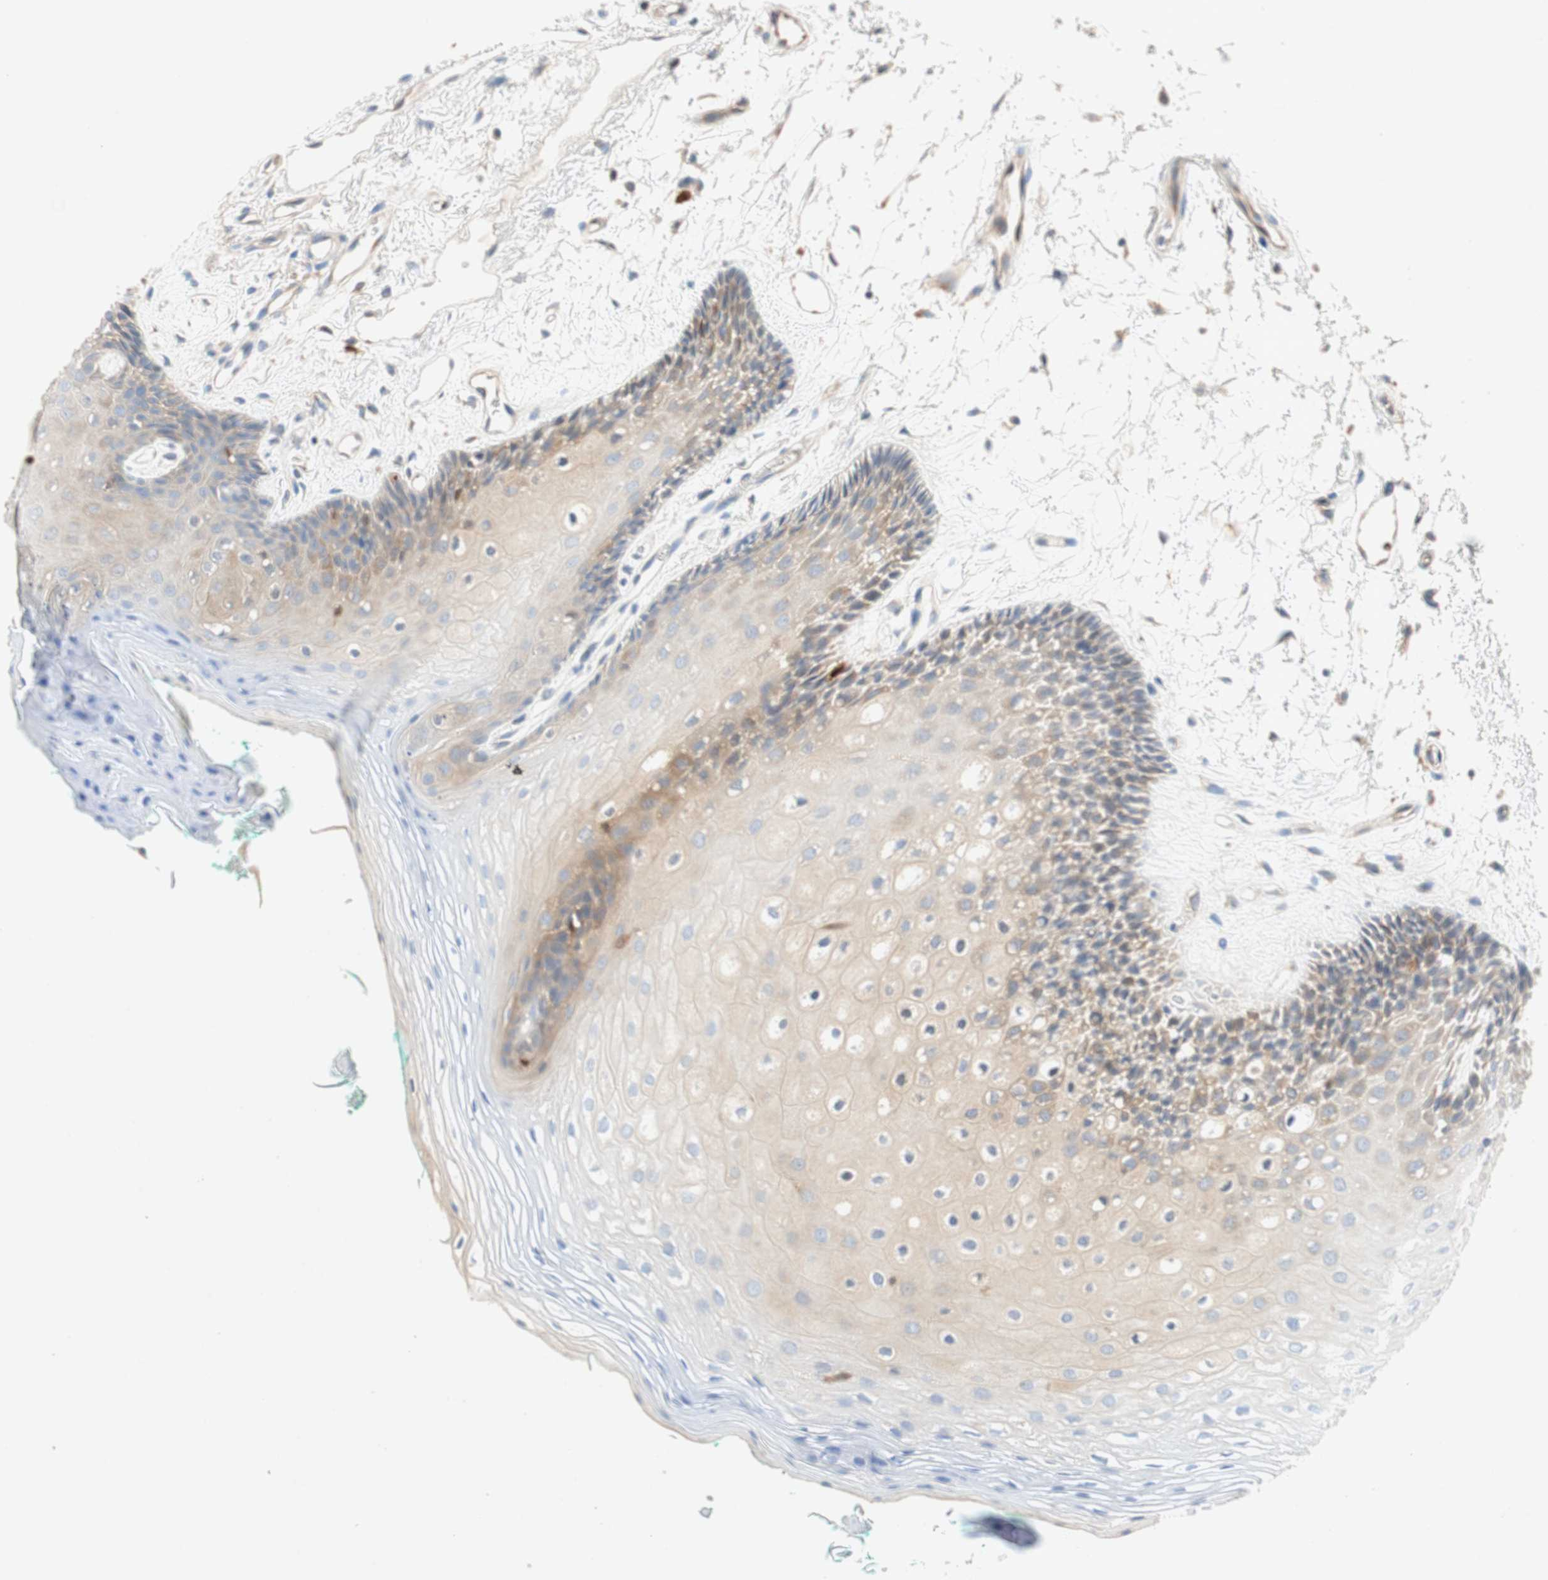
{"staining": {"intensity": "weak", "quantity": "25%-75%", "location": "cytoplasmic/membranous"}, "tissue": "oral mucosa", "cell_type": "Squamous epithelial cells", "image_type": "normal", "snomed": [{"axis": "morphology", "description": "Normal tissue, NOS"}, {"axis": "topography", "description": "Skeletal muscle"}, {"axis": "topography", "description": "Oral tissue"}, {"axis": "topography", "description": "Peripheral nerve tissue"}], "caption": "The photomicrograph reveals a brown stain indicating the presence of a protein in the cytoplasmic/membranous of squamous epithelial cells in oral mucosa.", "gene": "RELB", "patient": {"sex": "female", "age": 84}}